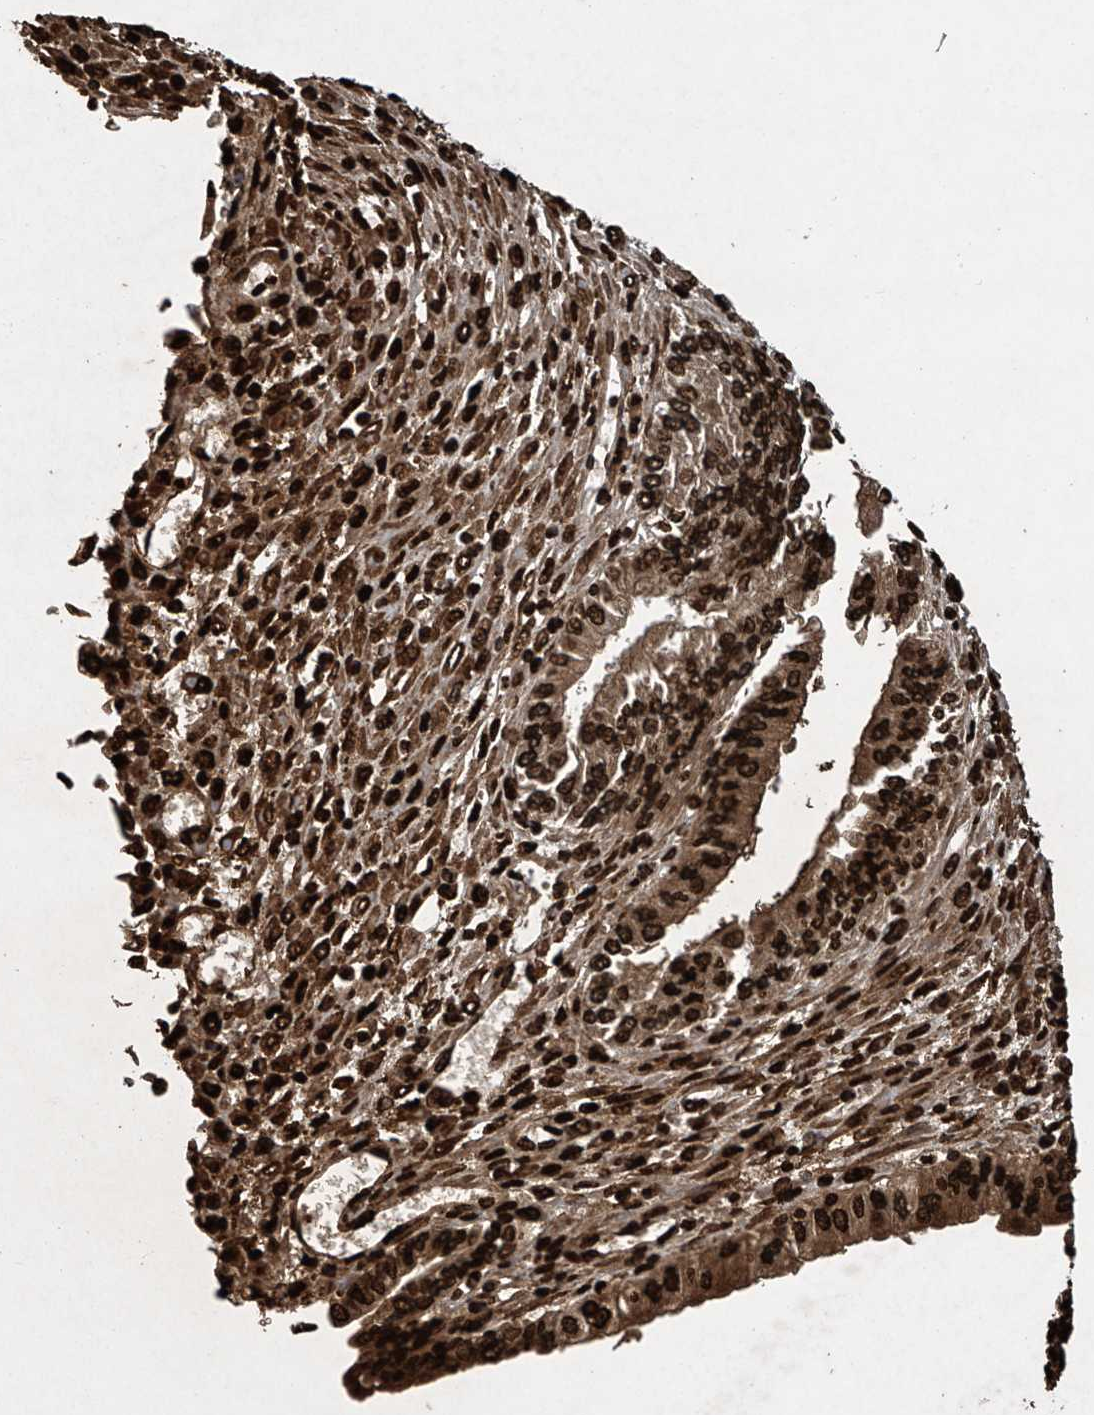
{"staining": {"intensity": "strong", "quantity": ">75%", "location": "nuclear"}, "tissue": "endometrial cancer", "cell_type": "Tumor cells", "image_type": "cancer", "snomed": [{"axis": "morphology", "description": "Adenocarcinoma, NOS"}, {"axis": "topography", "description": "Endometrium"}], "caption": "Immunohistochemical staining of adenocarcinoma (endometrial) shows strong nuclear protein expression in approximately >75% of tumor cells.", "gene": "H3-3A", "patient": {"sex": "female", "age": 53}}